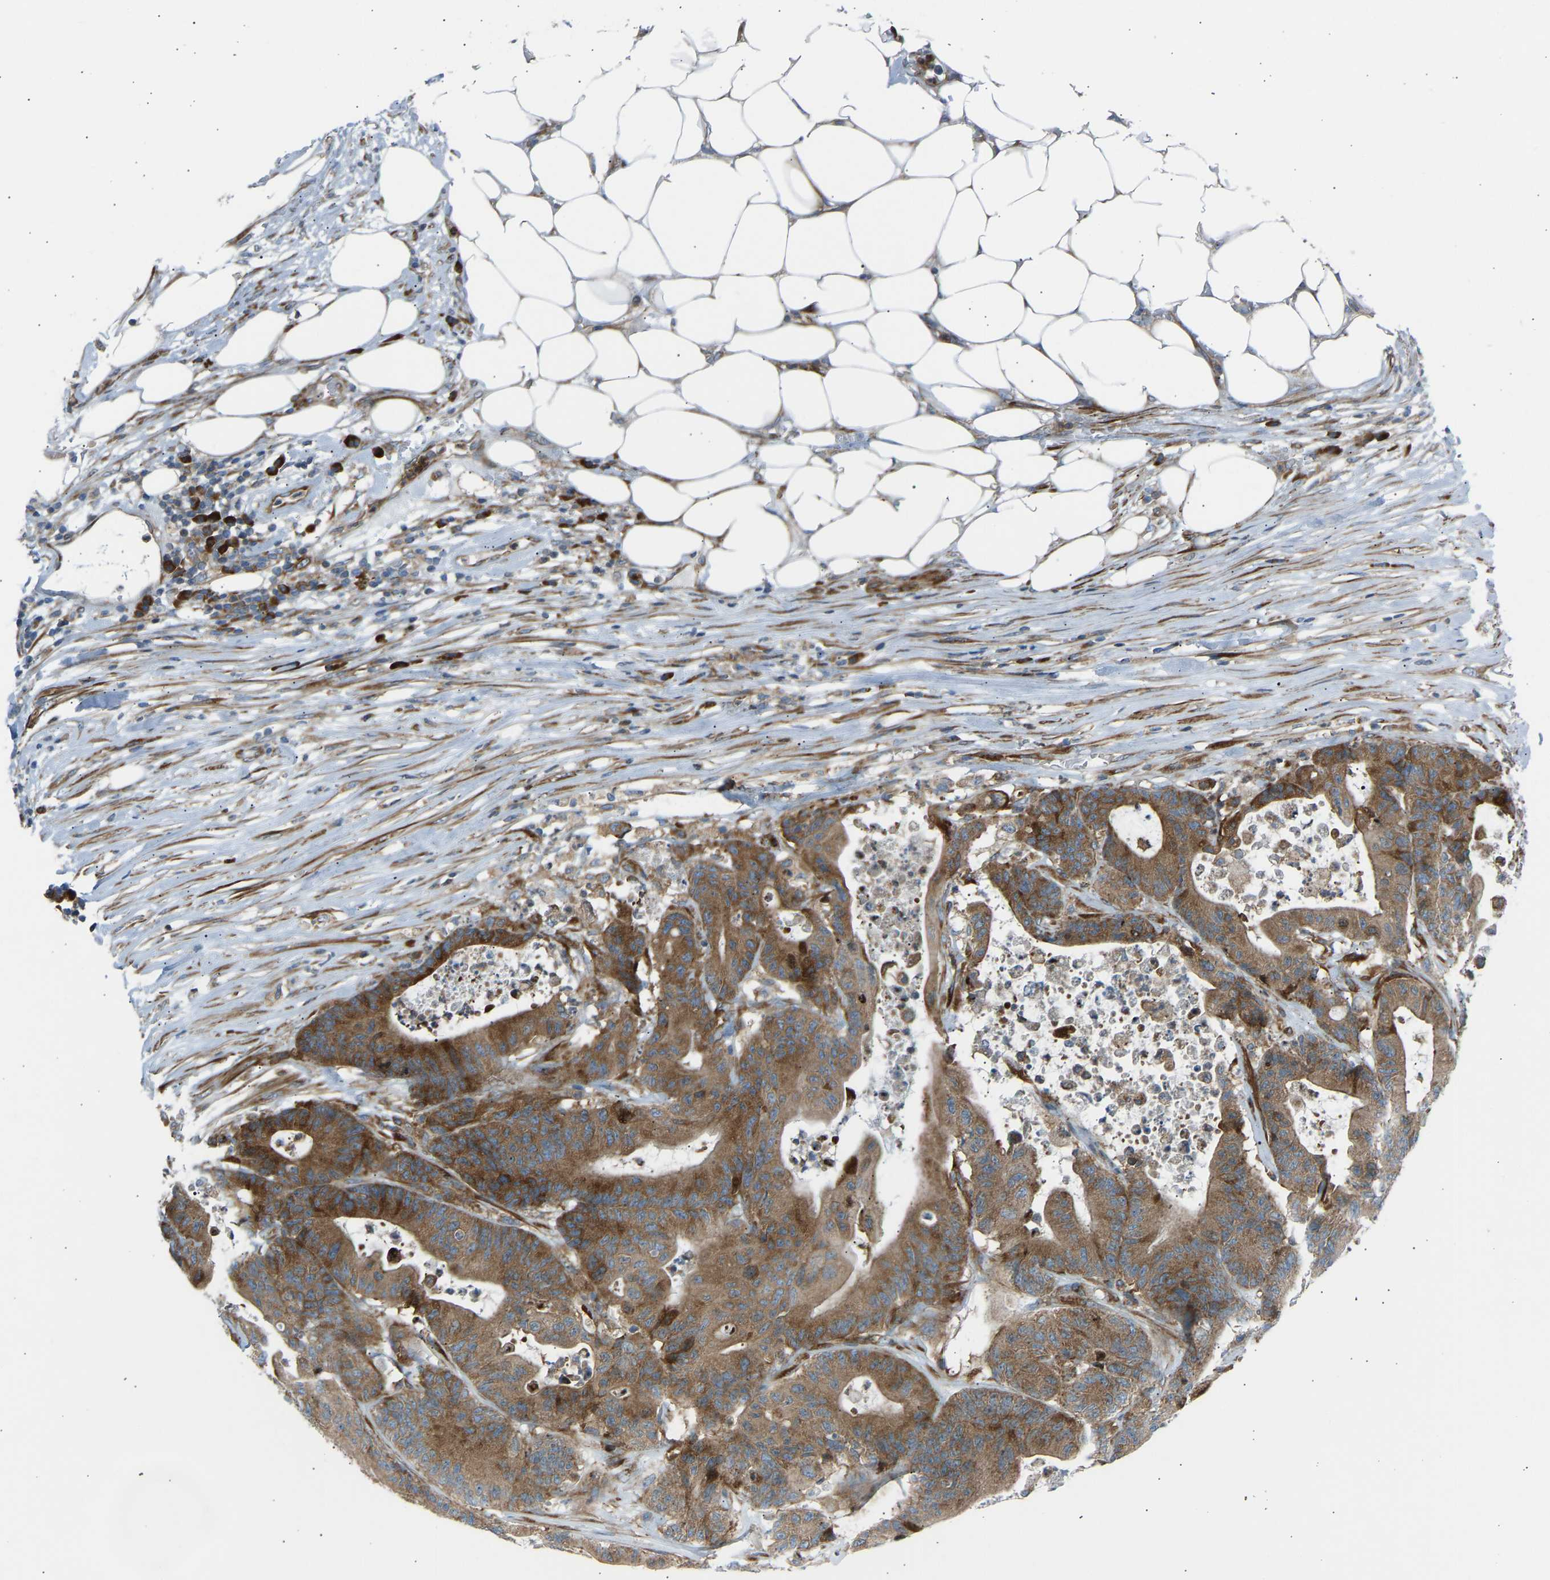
{"staining": {"intensity": "moderate", "quantity": ">75%", "location": "cytoplasmic/membranous"}, "tissue": "colorectal cancer", "cell_type": "Tumor cells", "image_type": "cancer", "snomed": [{"axis": "morphology", "description": "Adenocarcinoma, NOS"}, {"axis": "topography", "description": "Colon"}], "caption": "This histopathology image reveals IHC staining of human colorectal cancer (adenocarcinoma), with medium moderate cytoplasmic/membranous positivity in about >75% of tumor cells.", "gene": "VPS41", "patient": {"sex": "female", "age": 84}}